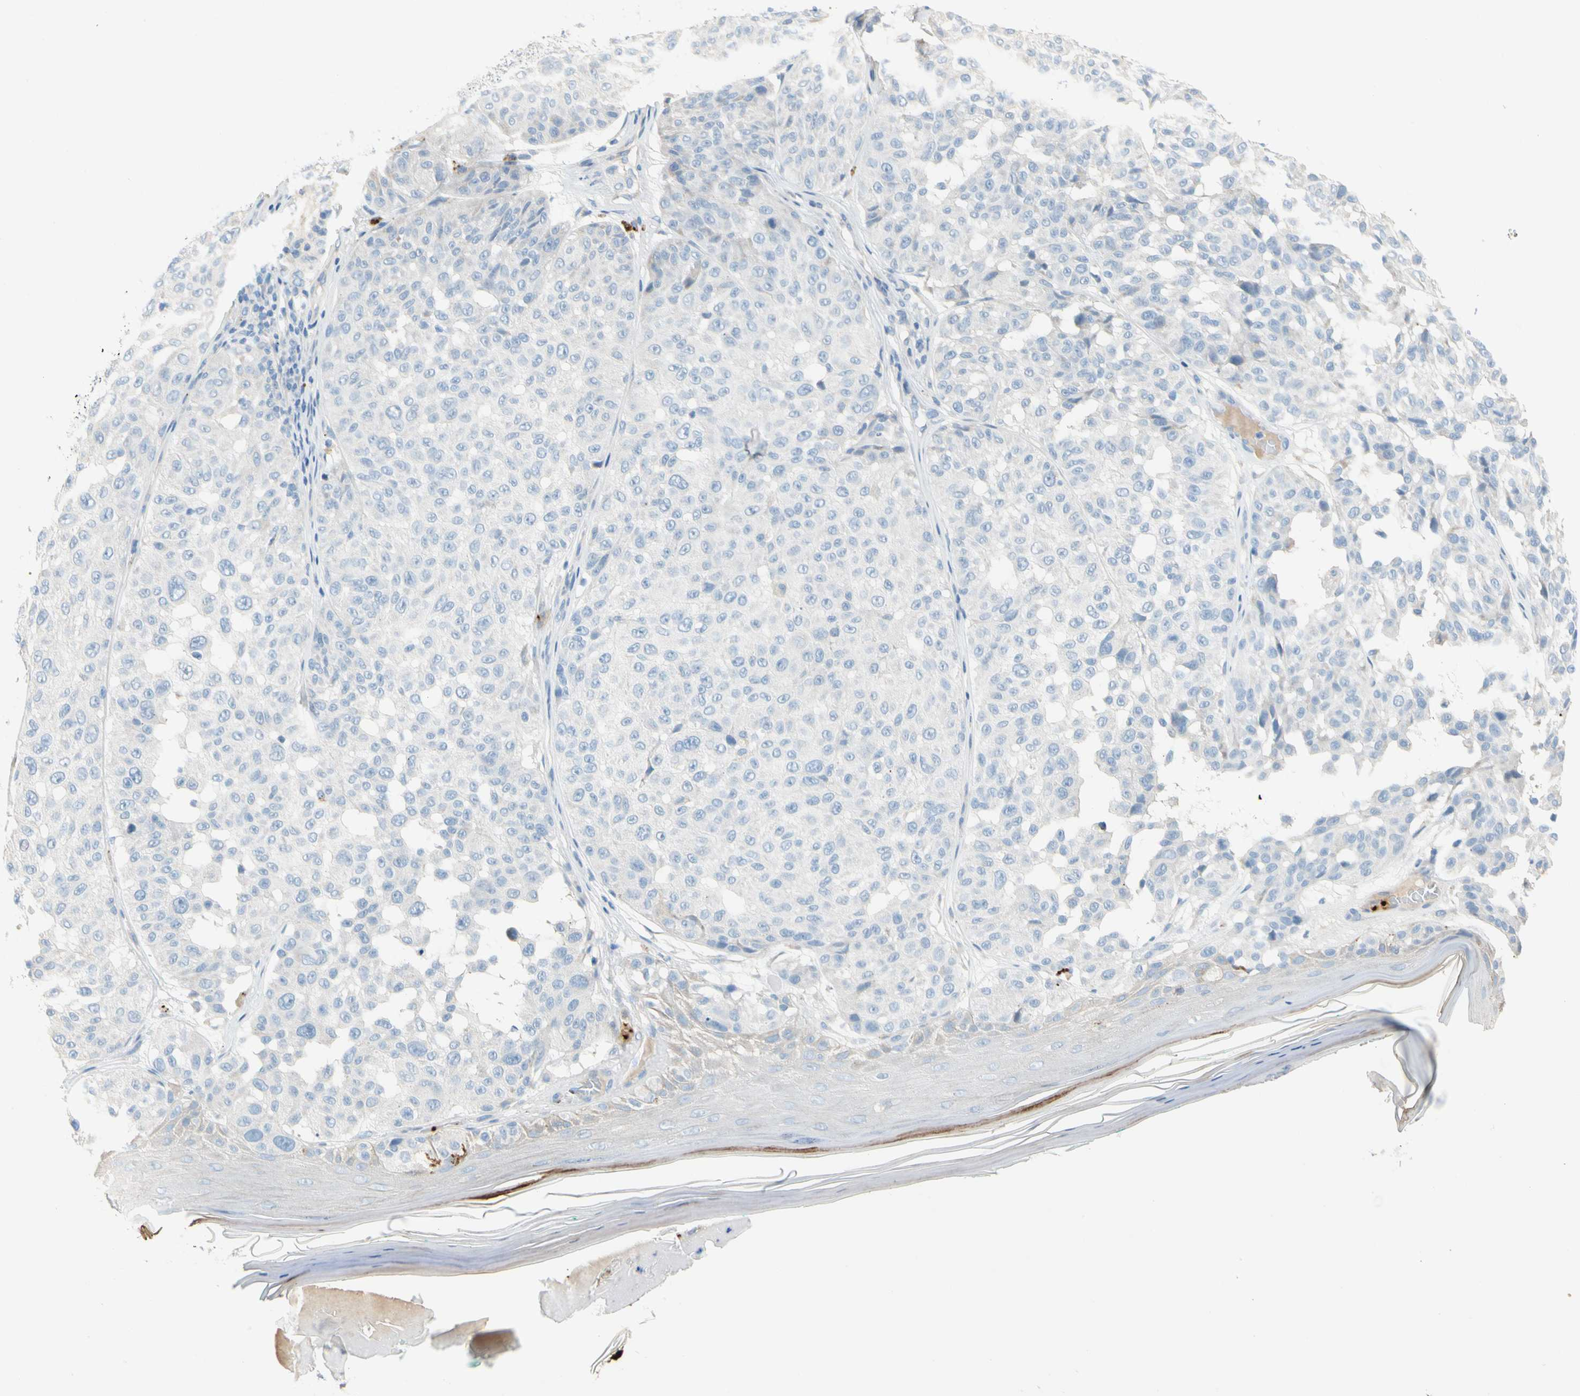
{"staining": {"intensity": "negative", "quantity": "none", "location": "none"}, "tissue": "melanoma", "cell_type": "Tumor cells", "image_type": "cancer", "snomed": [{"axis": "morphology", "description": "Malignant melanoma, NOS"}, {"axis": "topography", "description": "Skin"}], "caption": "The IHC histopathology image has no significant positivity in tumor cells of malignant melanoma tissue. (Brightfield microscopy of DAB (3,3'-diaminobenzidine) immunohistochemistry at high magnification).", "gene": "PPBP", "patient": {"sex": "female", "age": 46}}